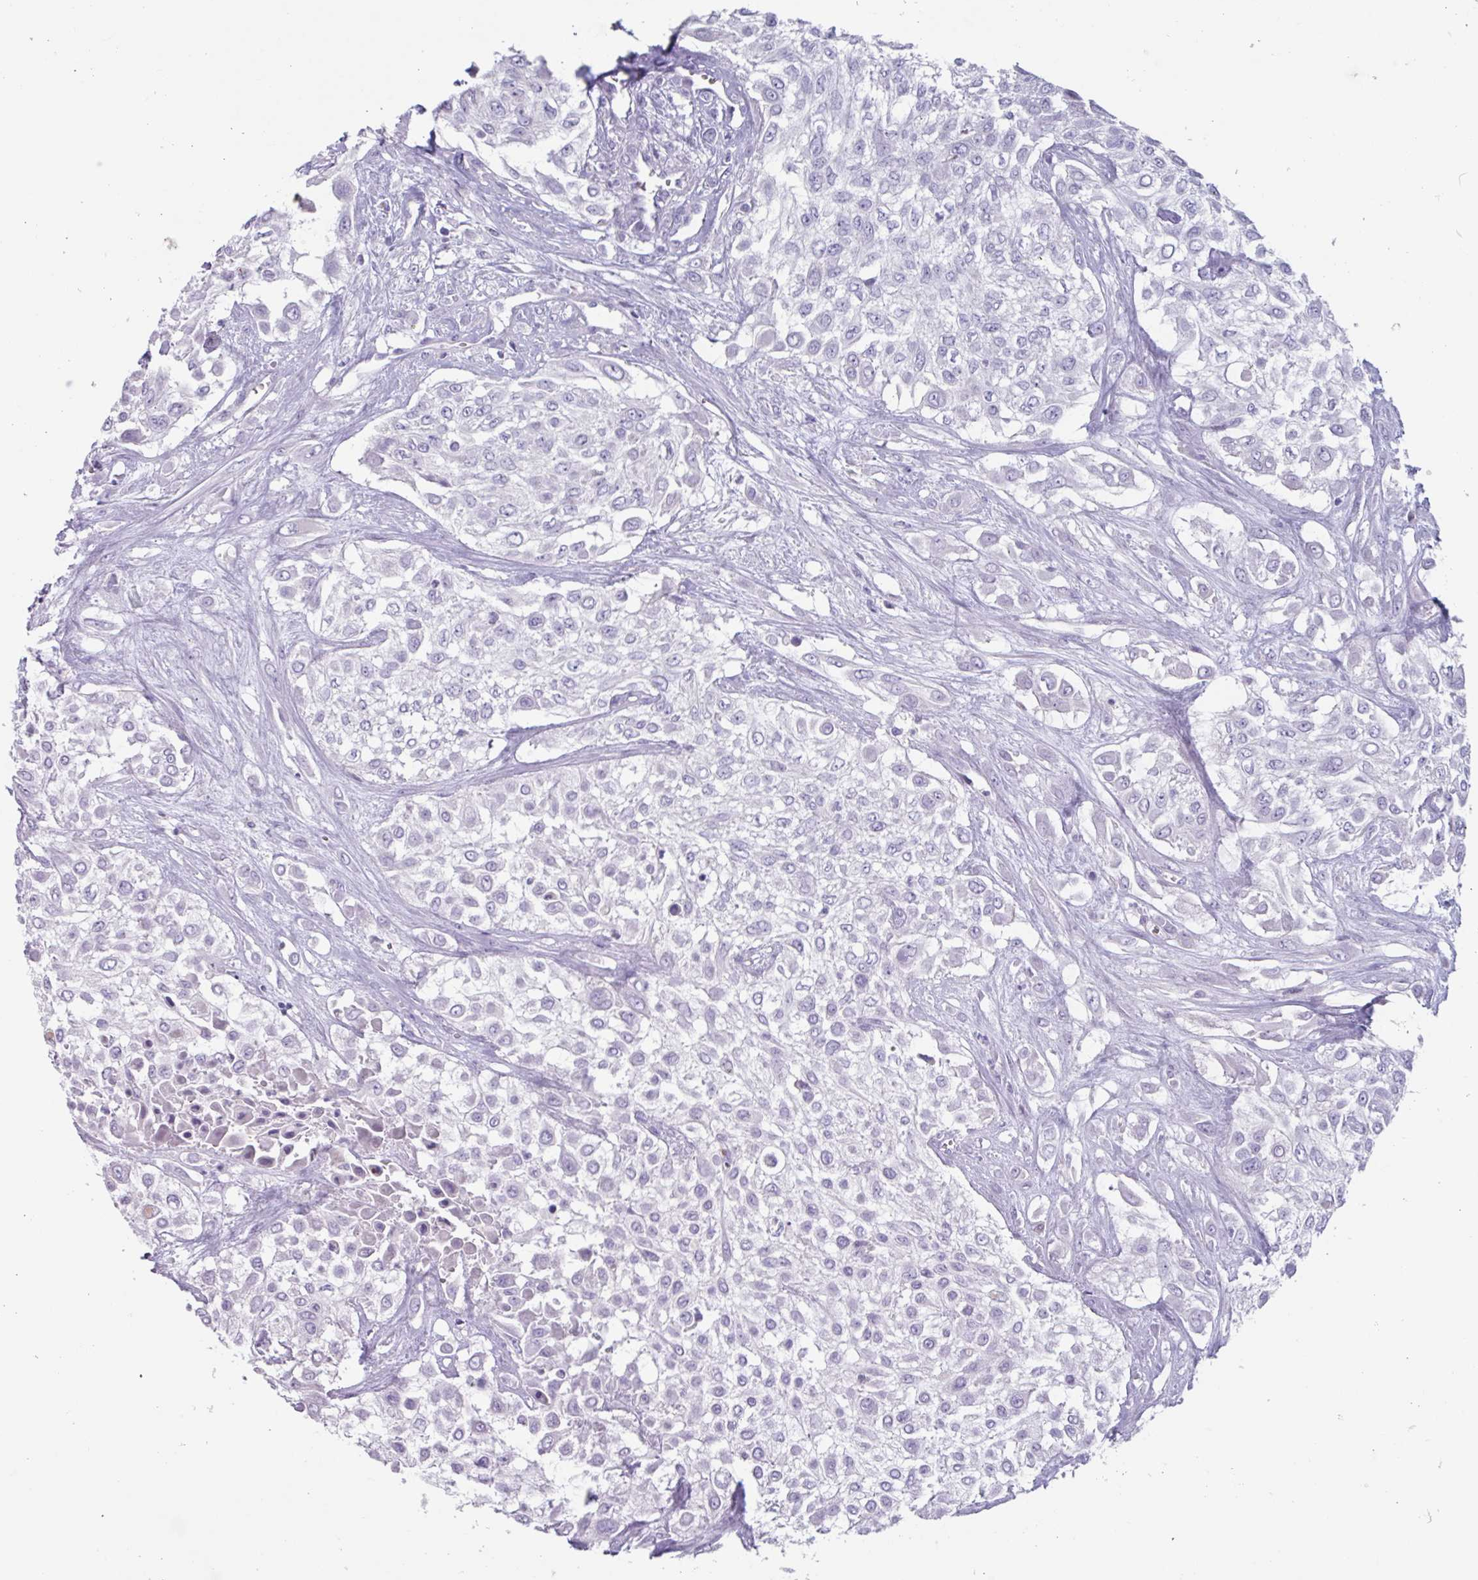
{"staining": {"intensity": "negative", "quantity": "none", "location": "none"}, "tissue": "urothelial cancer", "cell_type": "Tumor cells", "image_type": "cancer", "snomed": [{"axis": "morphology", "description": "Urothelial carcinoma, High grade"}, {"axis": "topography", "description": "Urinary bladder"}], "caption": "Tumor cells are negative for protein expression in human urothelial cancer.", "gene": "OR2T10", "patient": {"sex": "male", "age": 57}}